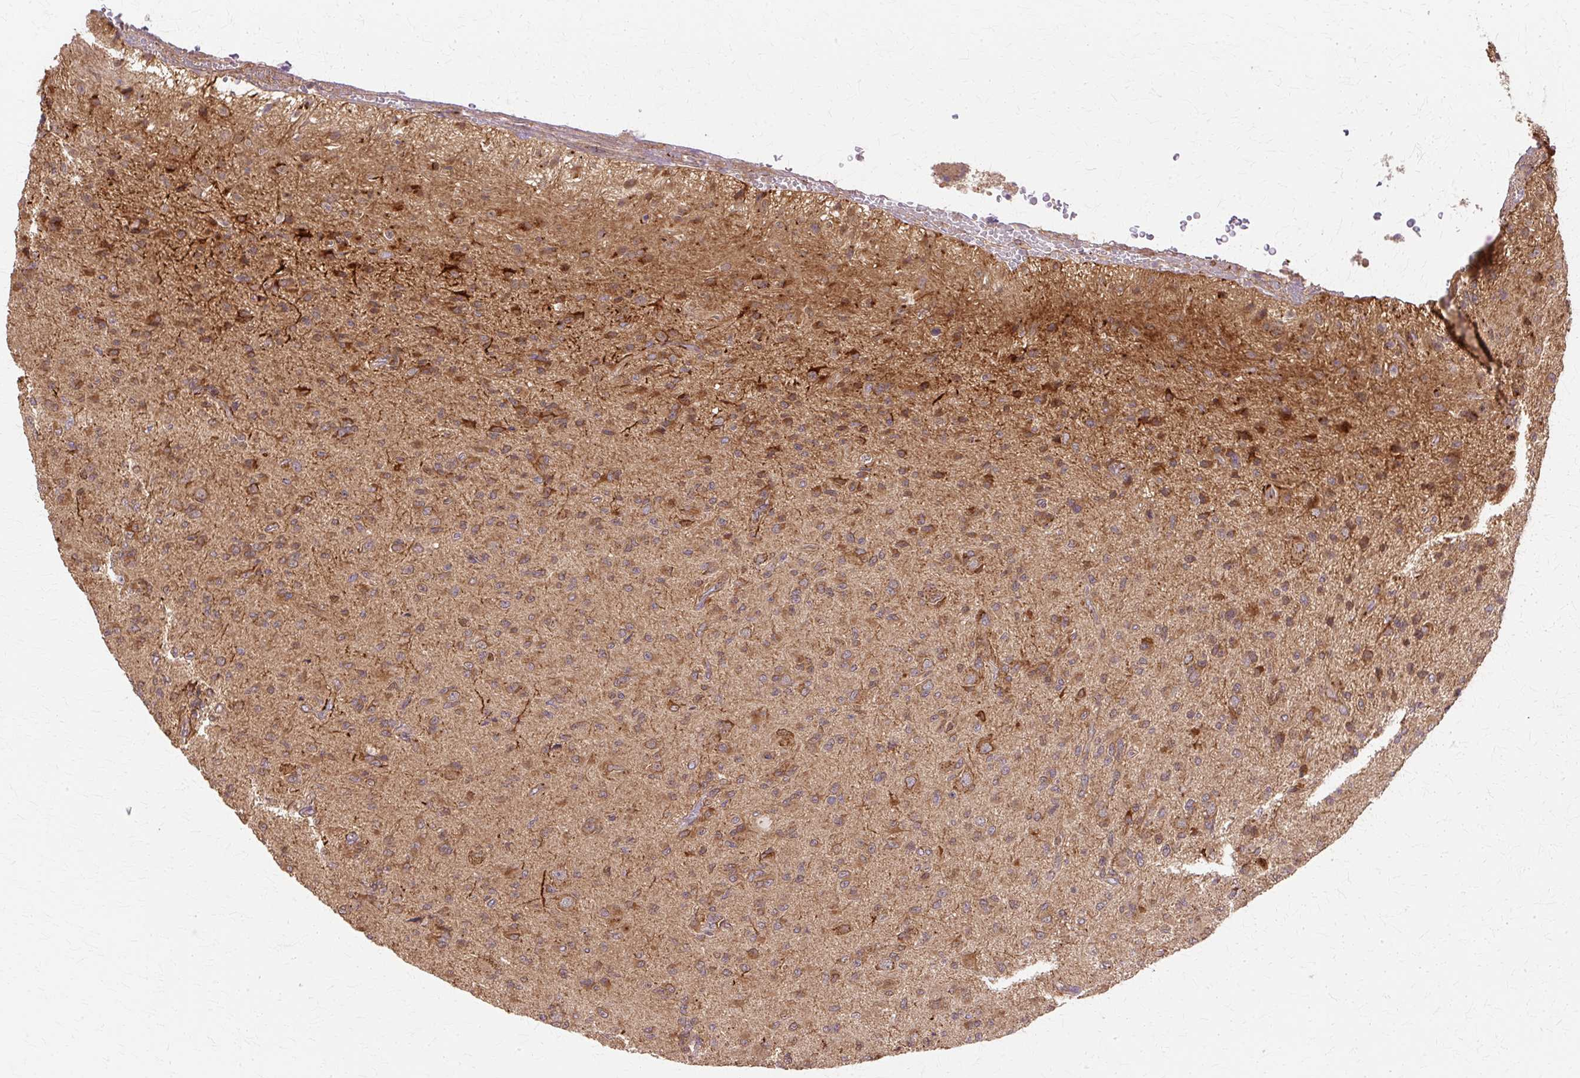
{"staining": {"intensity": "moderate", "quantity": ">75%", "location": "cytoplasmic/membranous"}, "tissue": "glioma", "cell_type": "Tumor cells", "image_type": "cancer", "snomed": [{"axis": "morphology", "description": "Glioma, malignant, High grade"}, {"axis": "topography", "description": "Brain"}], "caption": "Protein expression analysis of human glioma reveals moderate cytoplasmic/membranous expression in approximately >75% of tumor cells.", "gene": "COPB1", "patient": {"sex": "male", "age": 36}}